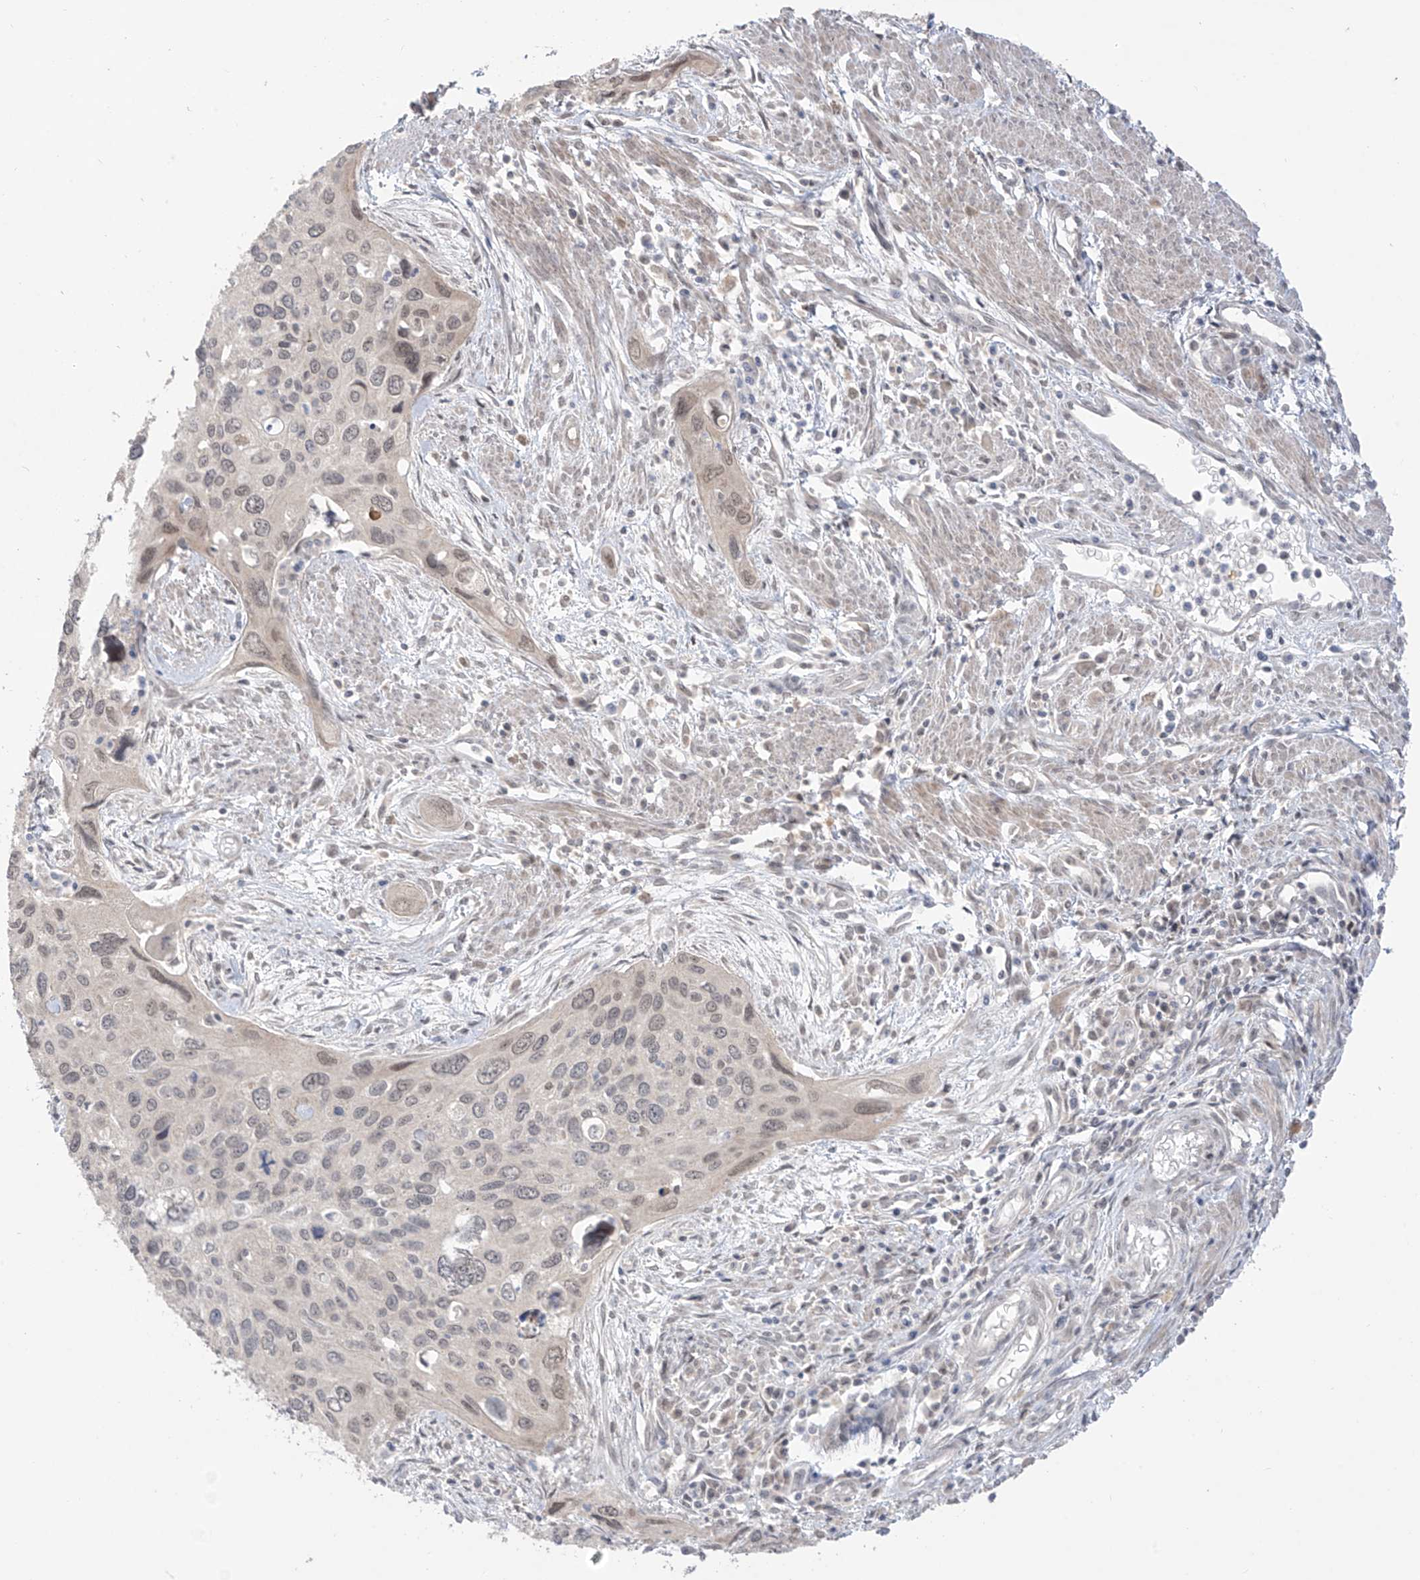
{"staining": {"intensity": "weak", "quantity": ">75%", "location": "nuclear"}, "tissue": "cervical cancer", "cell_type": "Tumor cells", "image_type": "cancer", "snomed": [{"axis": "morphology", "description": "Squamous cell carcinoma, NOS"}, {"axis": "topography", "description": "Cervix"}], "caption": "A brown stain highlights weak nuclear staining of a protein in squamous cell carcinoma (cervical) tumor cells. (brown staining indicates protein expression, while blue staining denotes nuclei).", "gene": "OGT", "patient": {"sex": "female", "age": 55}}